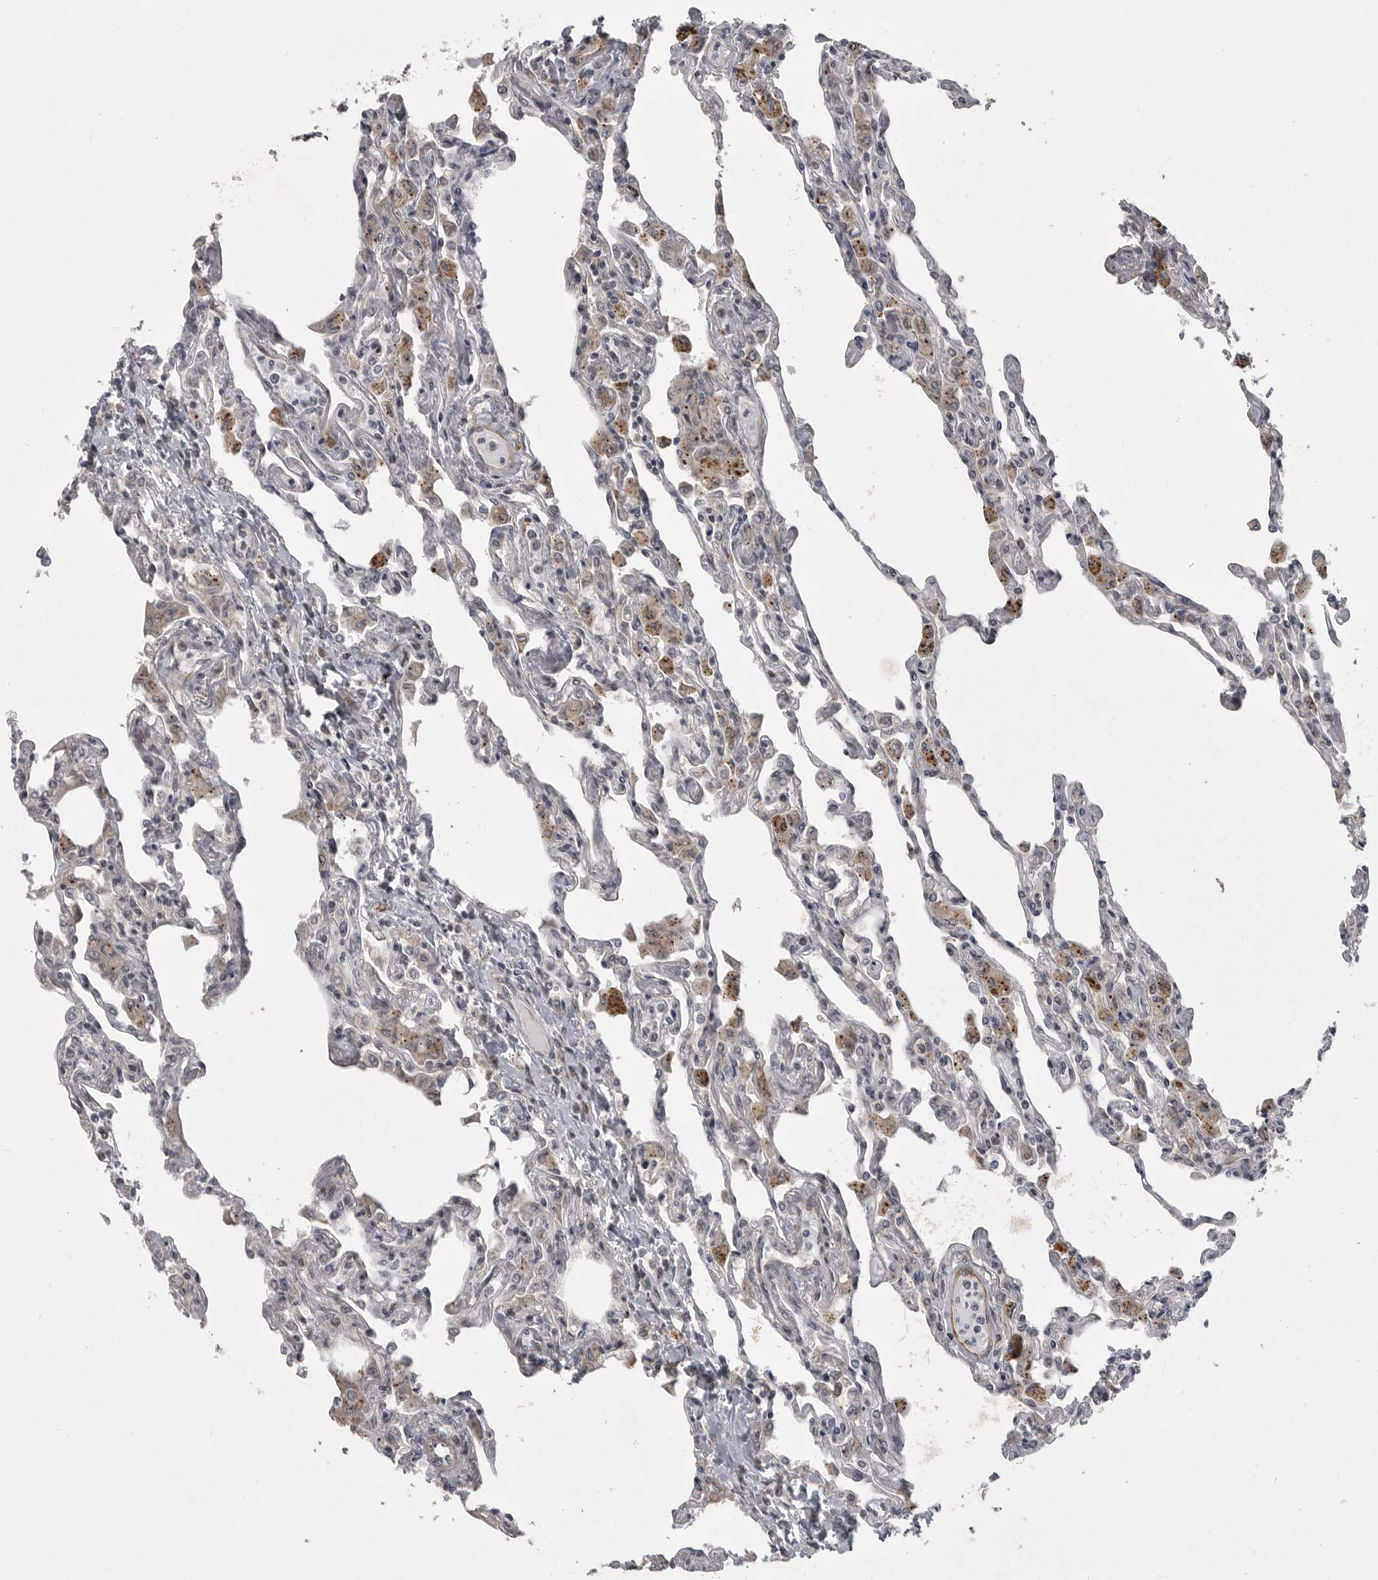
{"staining": {"intensity": "weak", "quantity": "25%-75%", "location": "cytoplasmic/membranous"}, "tissue": "lung", "cell_type": "Alveolar cells", "image_type": "normal", "snomed": [{"axis": "morphology", "description": "Normal tissue, NOS"}, {"axis": "topography", "description": "Bronchus"}, {"axis": "topography", "description": "Lung"}], "caption": "Immunohistochemistry histopathology image of unremarkable lung: lung stained using immunohistochemistry (IHC) demonstrates low levels of weak protein expression localized specifically in the cytoplasmic/membranous of alveolar cells, appearing as a cytoplasmic/membranous brown color.", "gene": "PPP1R9A", "patient": {"sex": "female", "age": 49}}